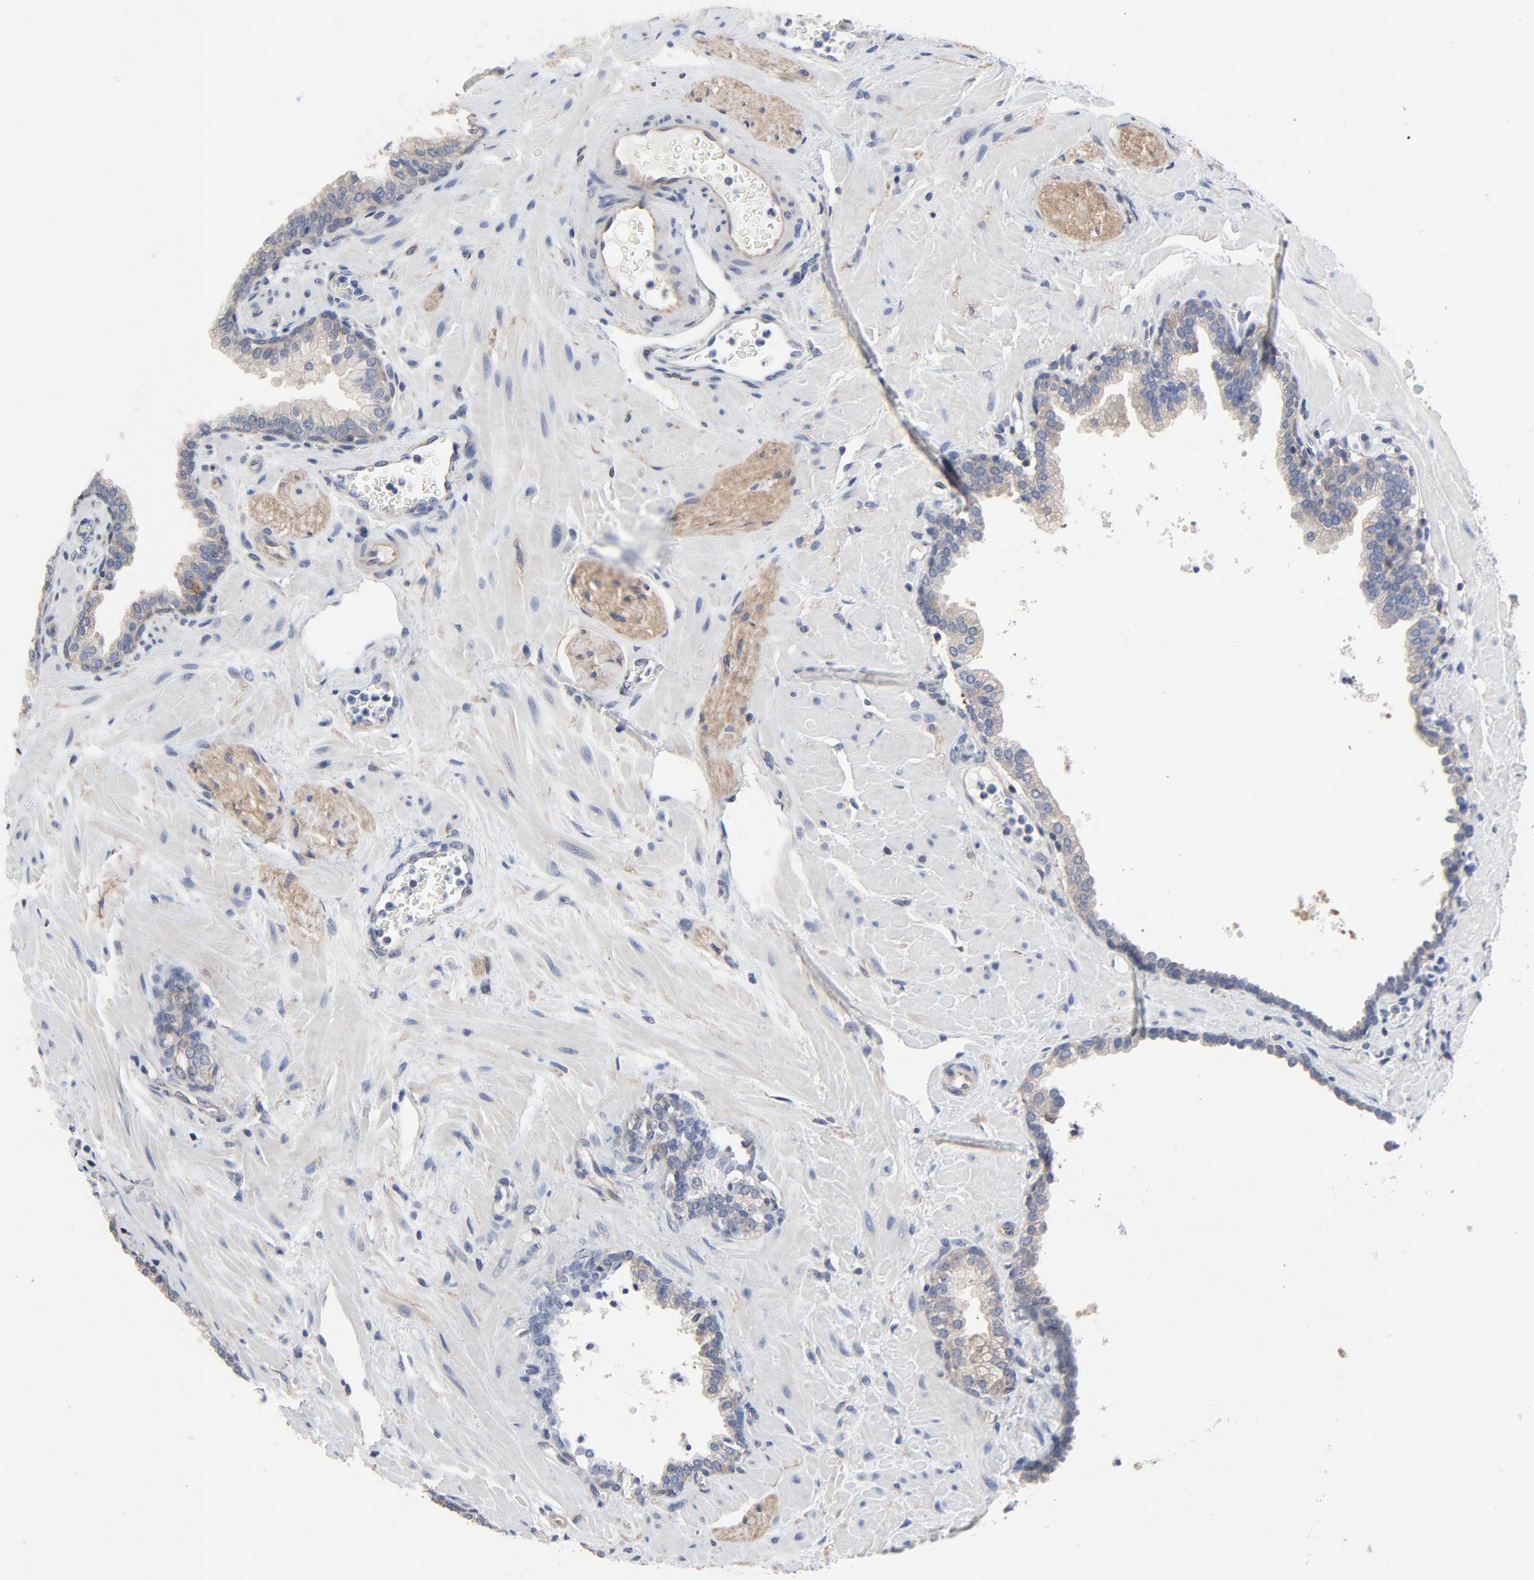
{"staining": {"intensity": "weak", "quantity": ">75%", "location": "cytoplasmic/membranous"}, "tissue": "prostate", "cell_type": "Glandular cells", "image_type": "normal", "snomed": [{"axis": "morphology", "description": "Normal tissue, NOS"}, {"axis": "topography", "description": "Prostate"}], "caption": "Protein expression analysis of benign human prostate reveals weak cytoplasmic/membranous expression in about >75% of glandular cells.", "gene": "DYNLT3", "patient": {"sex": "male", "age": 60}}